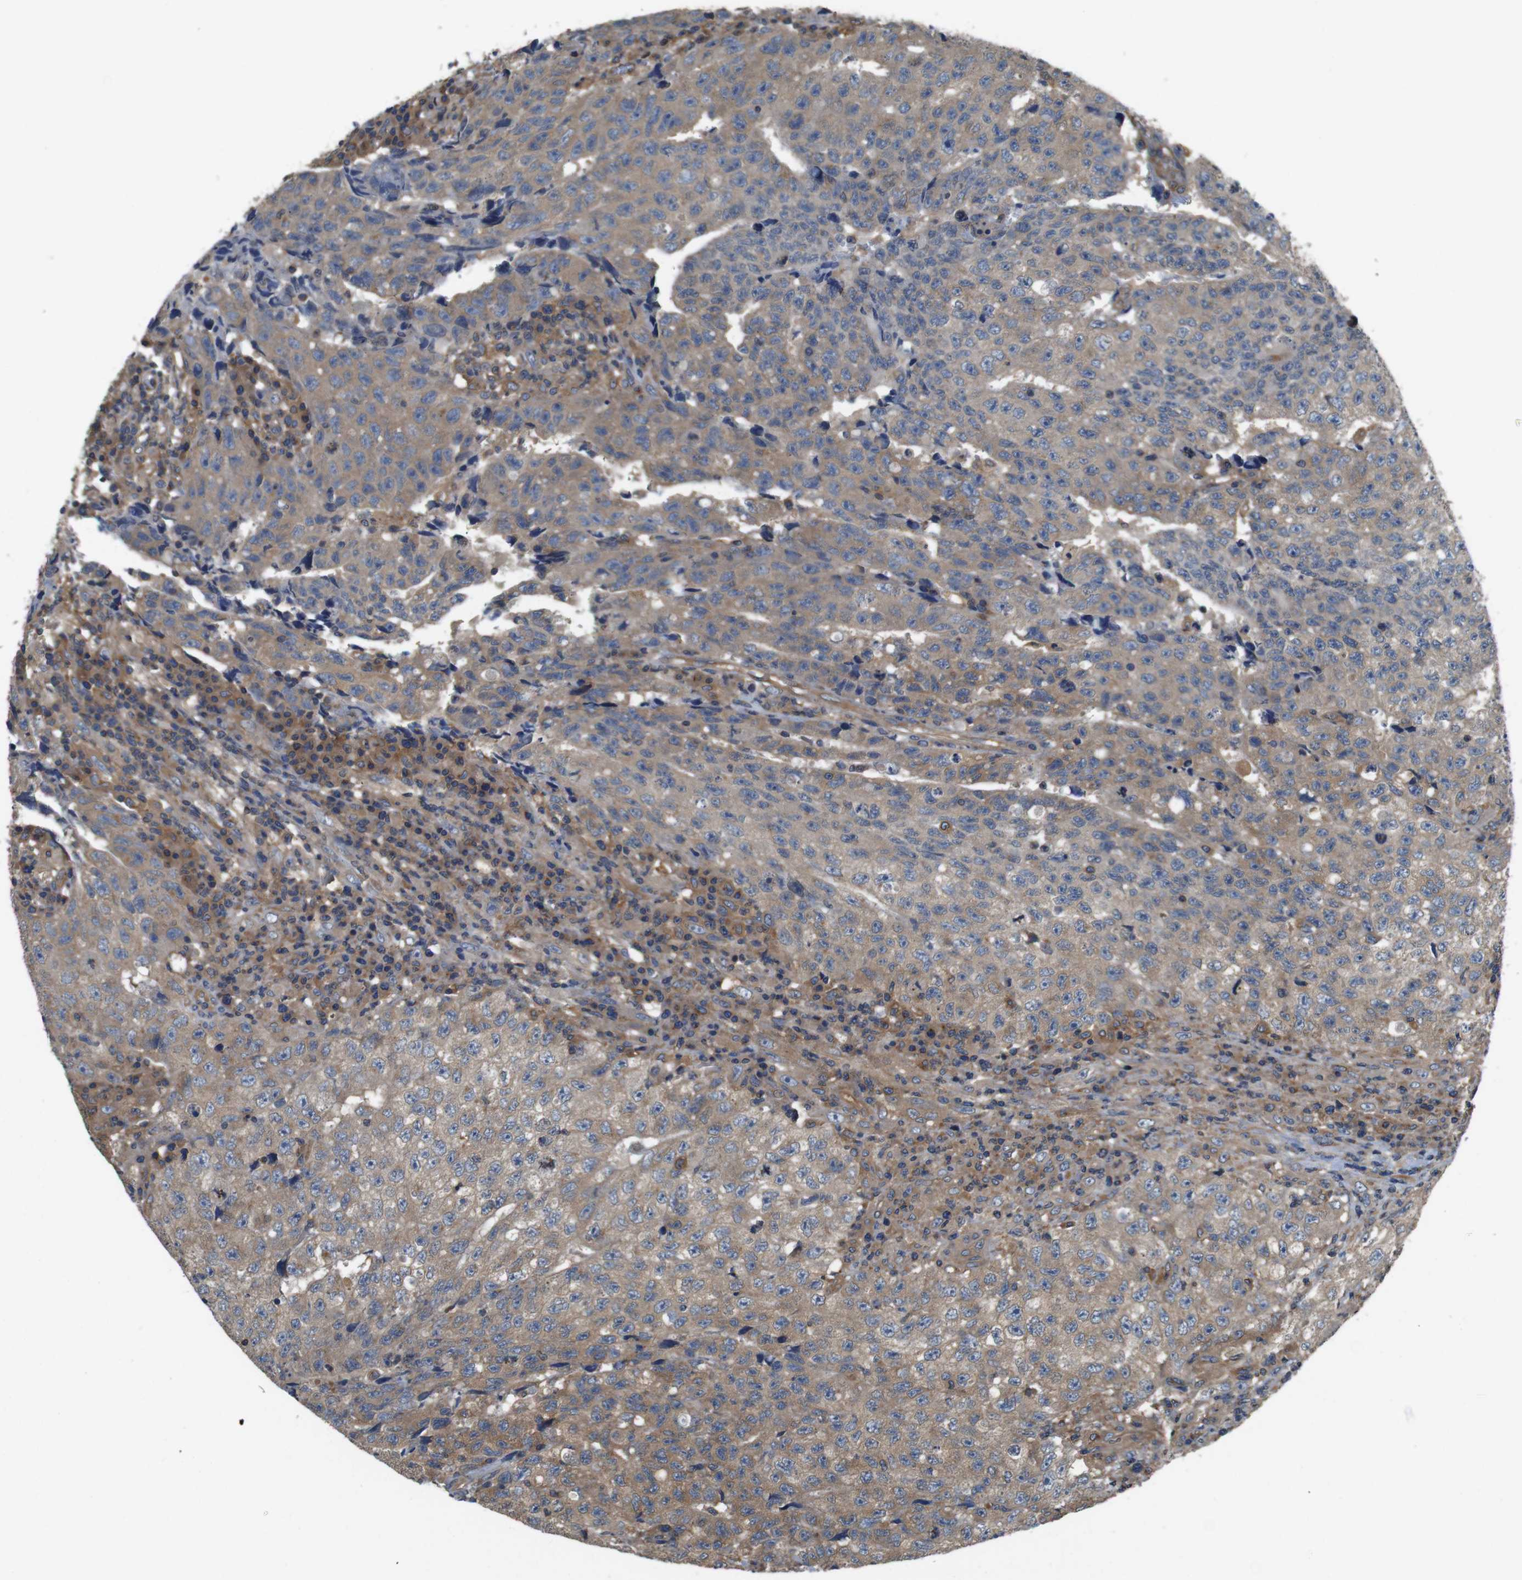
{"staining": {"intensity": "weak", "quantity": ">75%", "location": "cytoplasmic/membranous"}, "tissue": "testis cancer", "cell_type": "Tumor cells", "image_type": "cancer", "snomed": [{"axis": "morphology", "description": "Necrosis, NOS"}, {"axis": "morphology", "description": "Carcinoma, Embryonal, NOS"}, {"axis": "topography", "description": "Testis"}], "caption": "Immunohistochemical staining of embryonal carcinoma (testis) displays low levels of weak cytoplasmic/membranous expression in approximately >75% of tumor cells. (DAB IHC, brown staining for protein, blue staining for nuclei).", "gene": "DCTN1", "patient": {"sex": "male", "age": 19}}